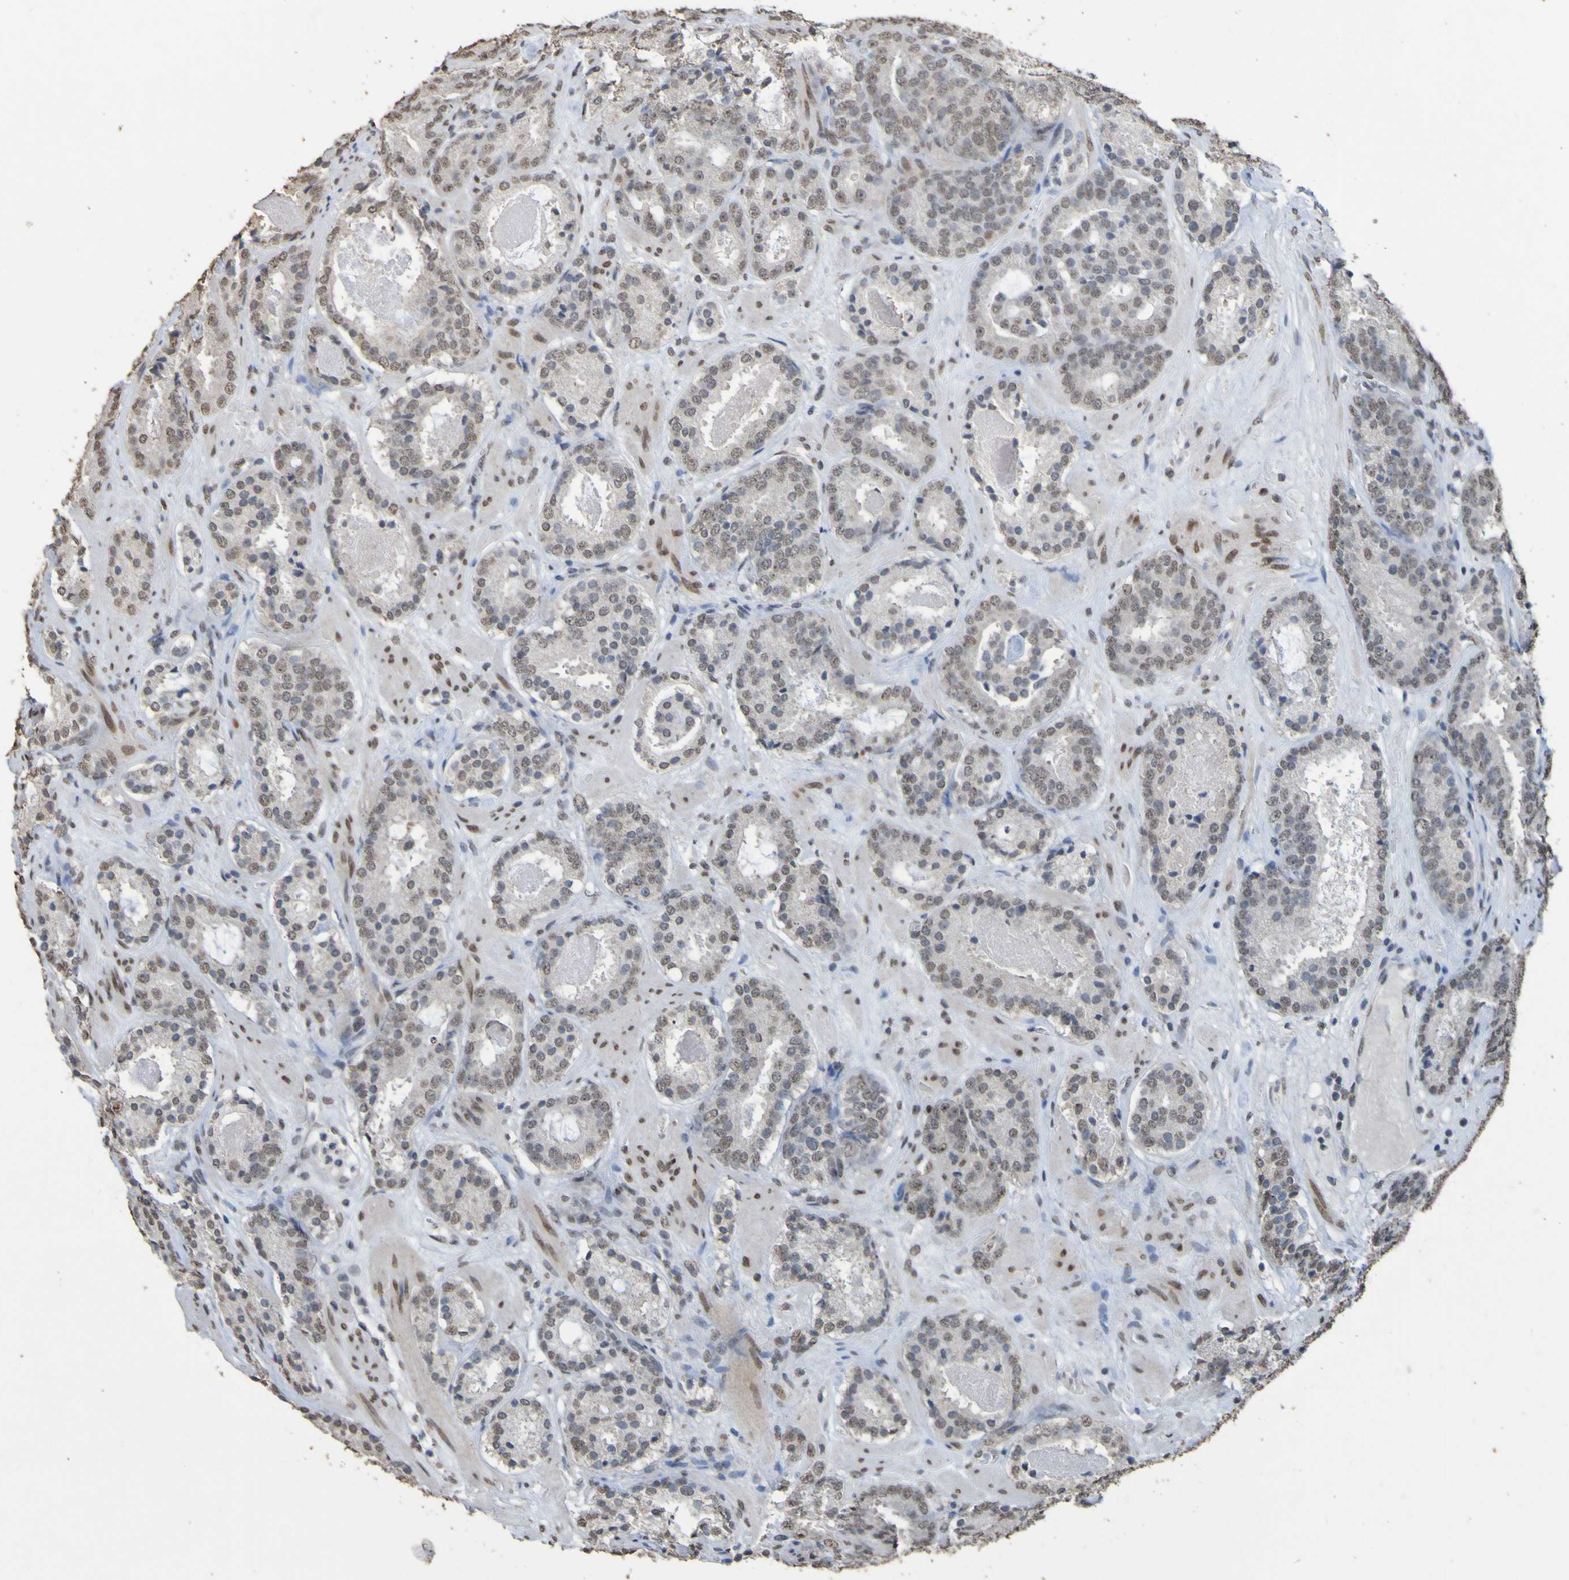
{"staining": {"intensity": "weak", "quantity": ">75%", "location": "nuclear"}, "tissue": "prostate cancer", "cell_type": "Tumor cells", "image_type": "cancer", "snomed": [{"axis": "morphology", "description": "Adenocarcinoma, Low grade"}, {"axis": "topography", "description": "Prostate"}], "caption": "Adenocarcinoma (low-grade) (prostate) stained with IHC shows weak nuclear positivity in about >75% of tumor cells. Nuclei are stained in blue.", "gene": "ALKBH2", "patient": {"sex": "male", "age": 69}}